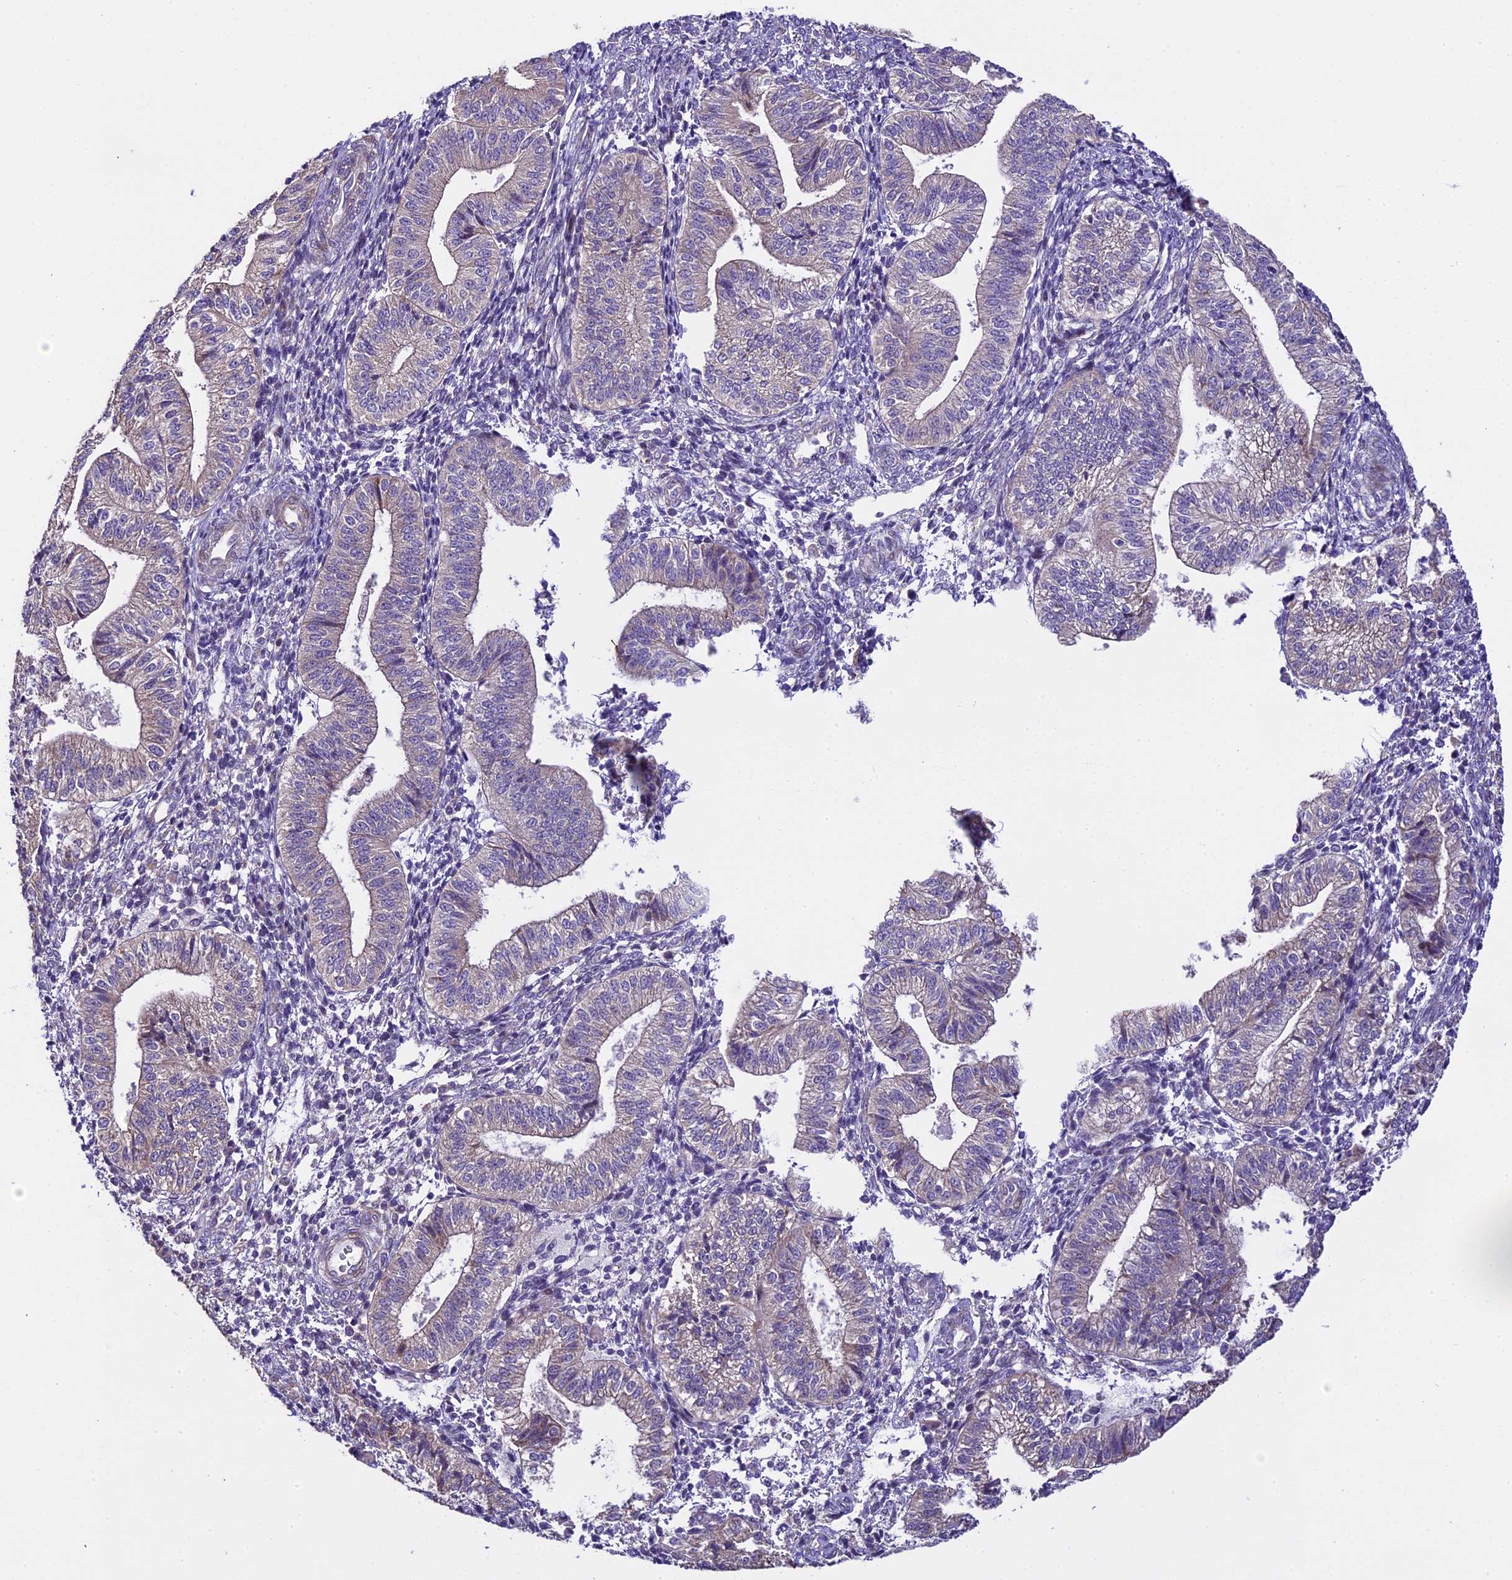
{"staining": {"intensity": "negative", "quantity": "none", "location": "none"}, "tissue": "endometrium", "cell_type": "Cells in endometrial stroma", "image_type": "normal", "snomed": [{"axis": "morphology", "description": "Normal tissue, NOS"}, {"axis": "topography", "description": "Endometrium"}], "caption": "Immunohistochemistry (IHC) histopathology image of normal endometrium stained for a protein (brown), which demonstrates no staining in cells in endometrial stroma. (Brightfield microscopy of DAB immunohistochemistry (IHC) at high magnification).", "gene": "SPIRE1", "patient": {"sex": "female", "age": 34}}